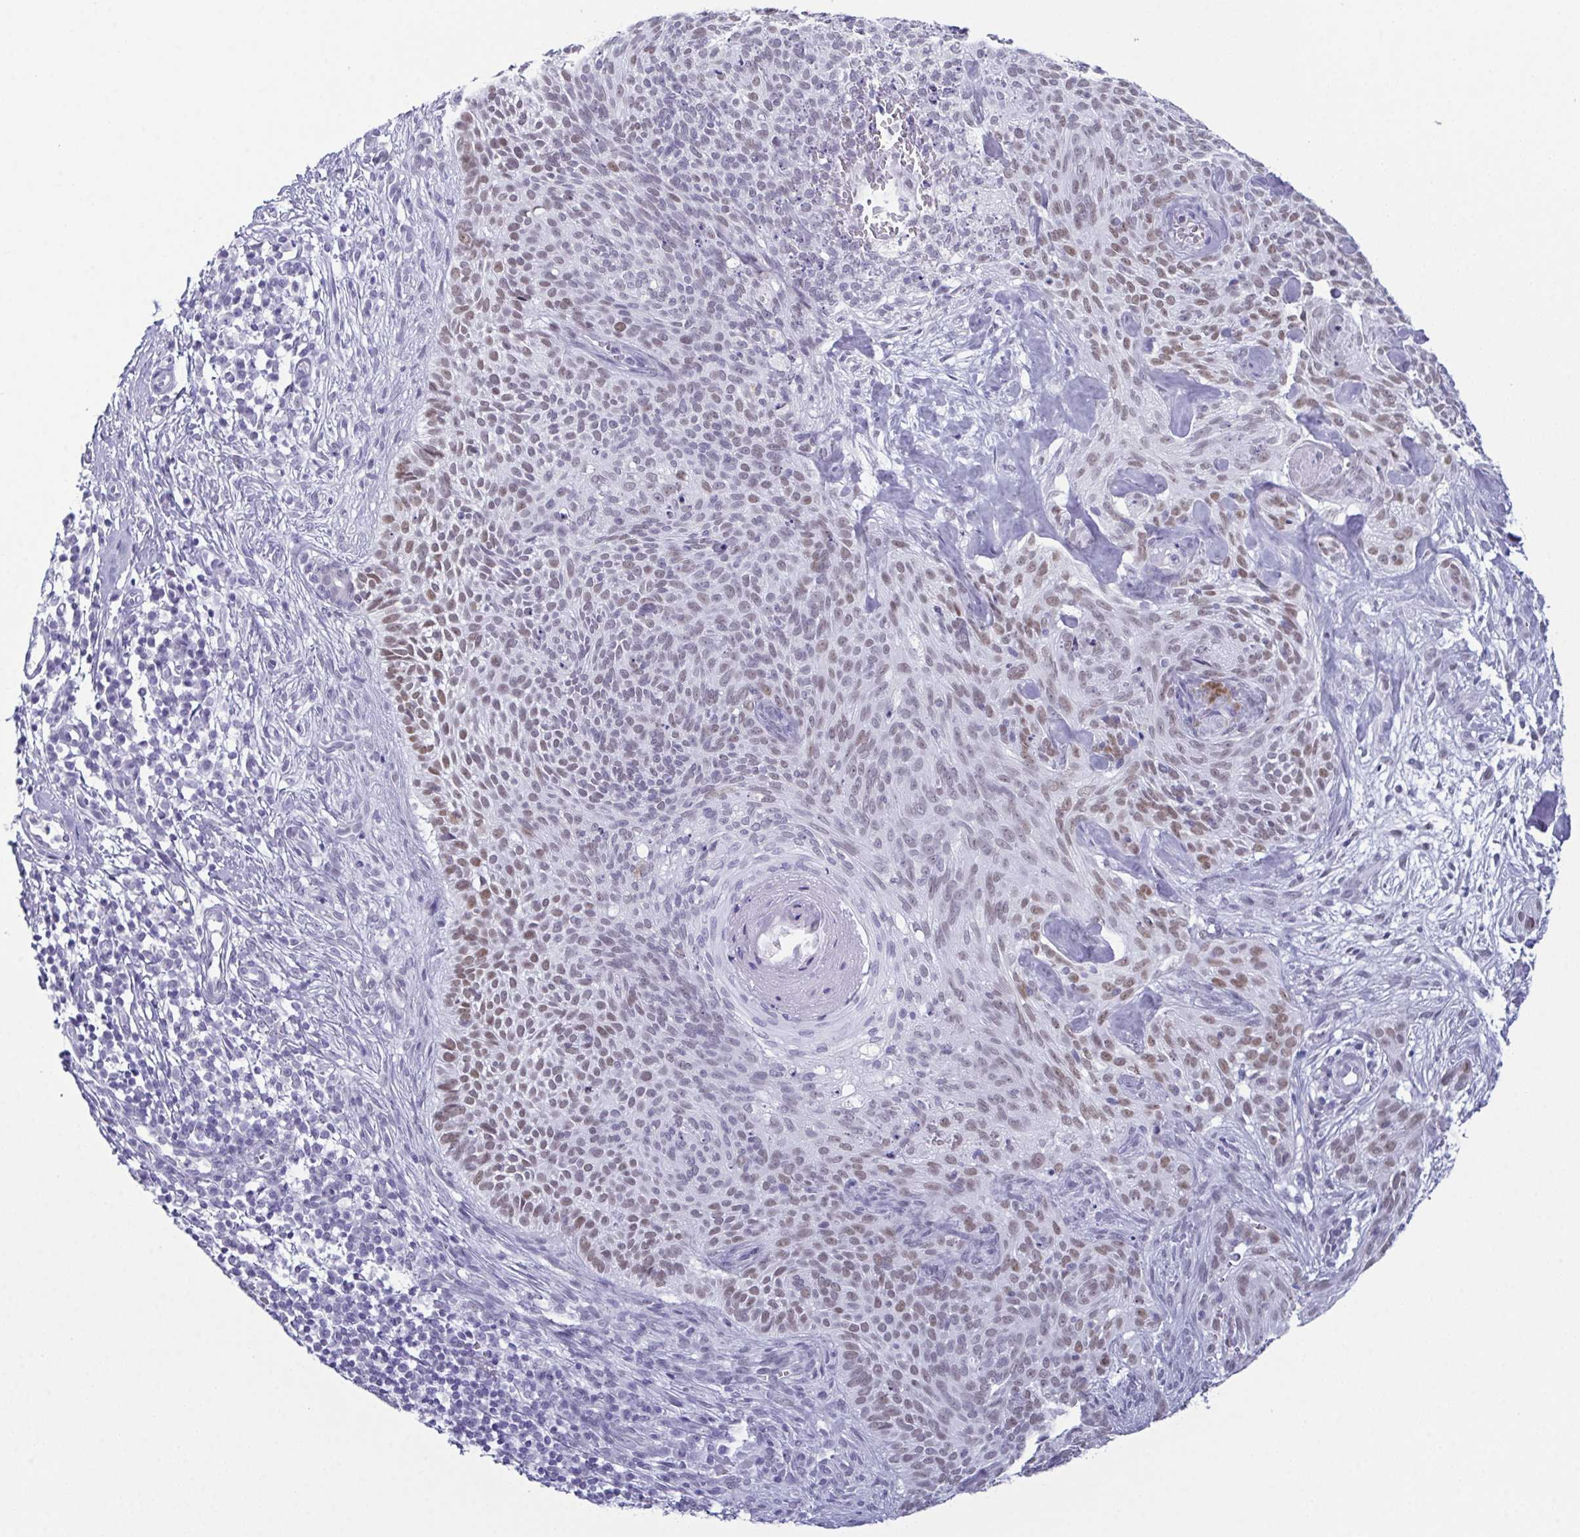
{"staining": {"intensity": "moderate", "quantity": "25%-75%", "location": "nuclear"}, "tissue": "skin cancer", "cell_type": "Tumor cells", "image_type": "cancer", "snomed": [{"axis": "morphology", "description": "Basal cell carcinoma"}, {"axis": "topography", "description": "Skin"}, {"axis": "topography", "description": "Skin of face"}], "caption": "An image of human skin cancer (basal cell carcinoma) stained for a protein shows moderate nuclear brown staining in tumor cells.", "gene": "SUGP2", "patient": {"sex": "female", "age": 82}}